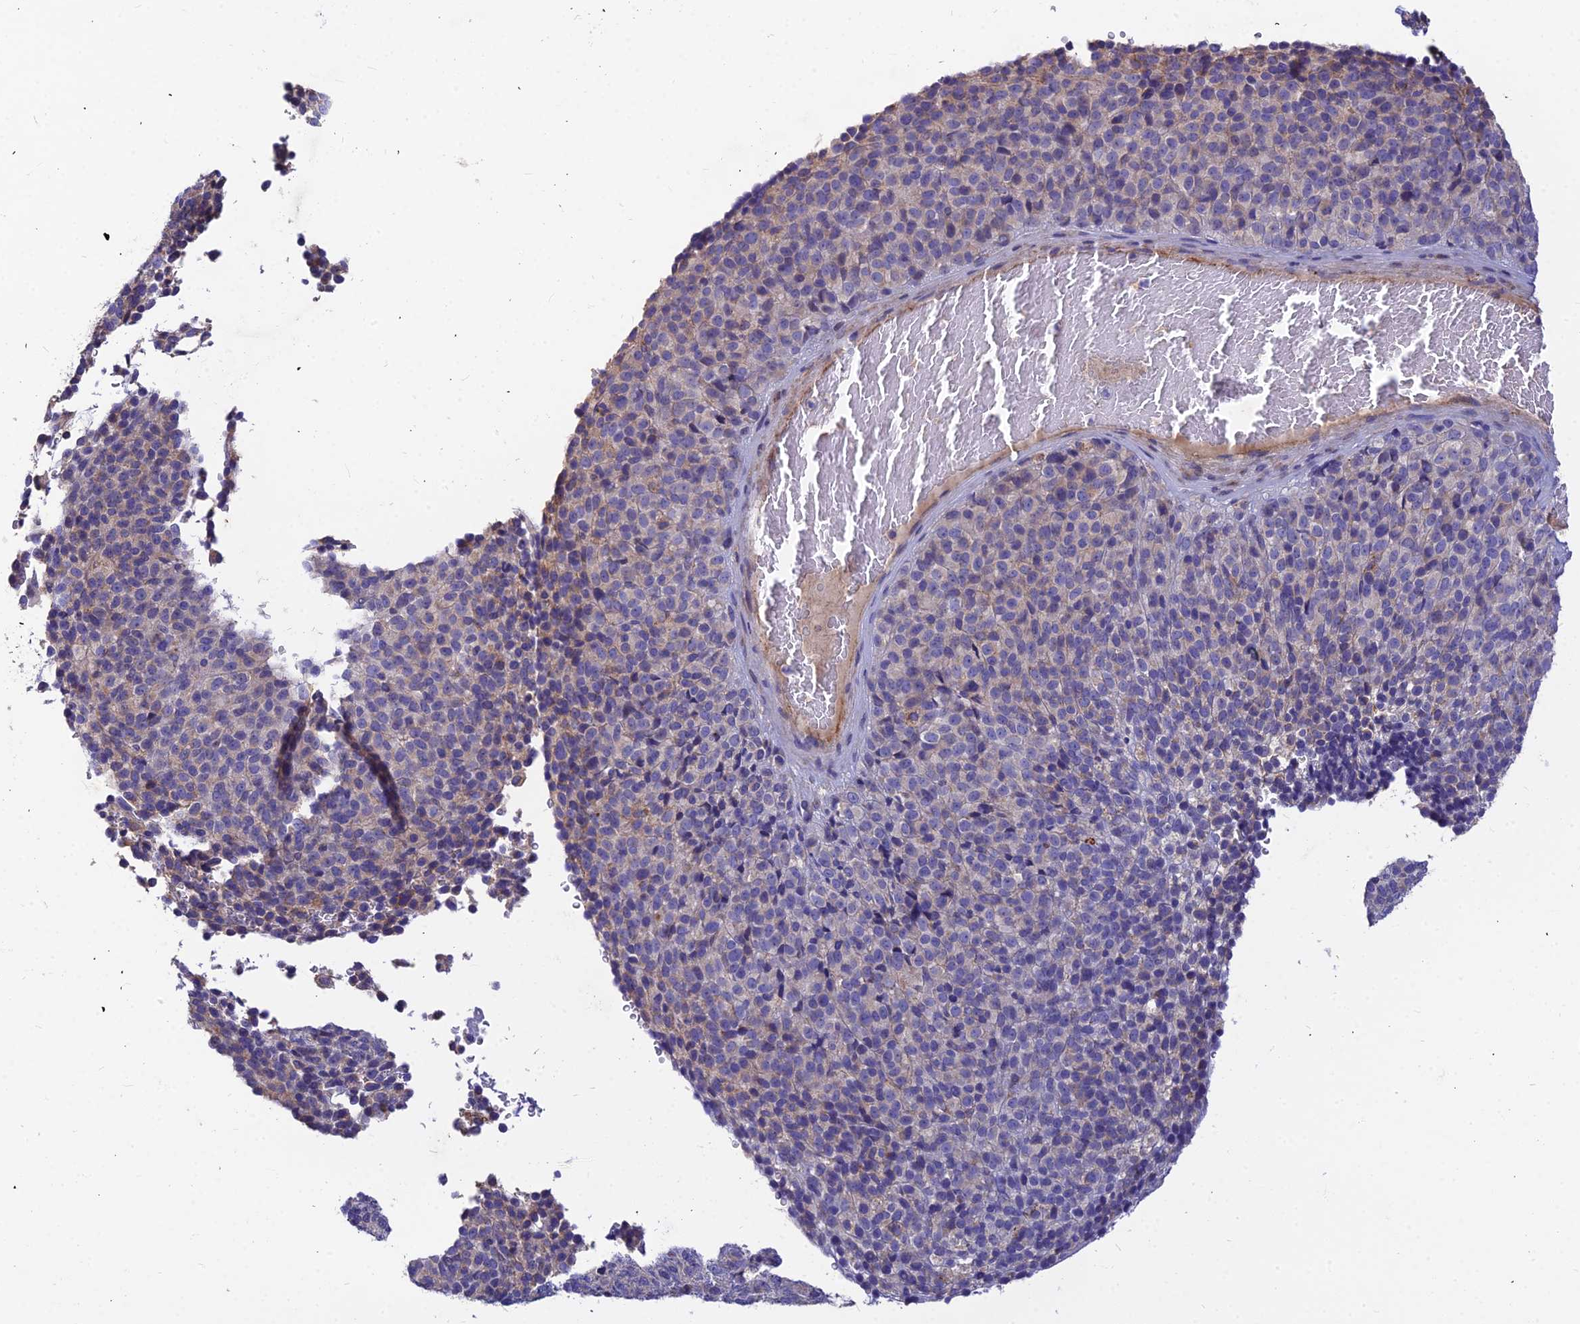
{"staining": {"intensity": "negative", "quantity": "none", "location": "none"}, "tissue": "melanoma", "cell_type": "Tumor cells", "image_type": "cancer", "snomed": [{"axis": "morphology", "description": "Malignant melanoma, Metastatic site"}, {"axis": "topography", "description": "Brain"}], "caption": "Immunohistochemistry (IHC) of human melanoma shows no staining in tumor cells. The staining is performed using DAB brown chromogen with nuclei counter-stained in using hematoxylin.", "gene": "ASPHD1", "patient": {"sex": "female", "age": 56}}